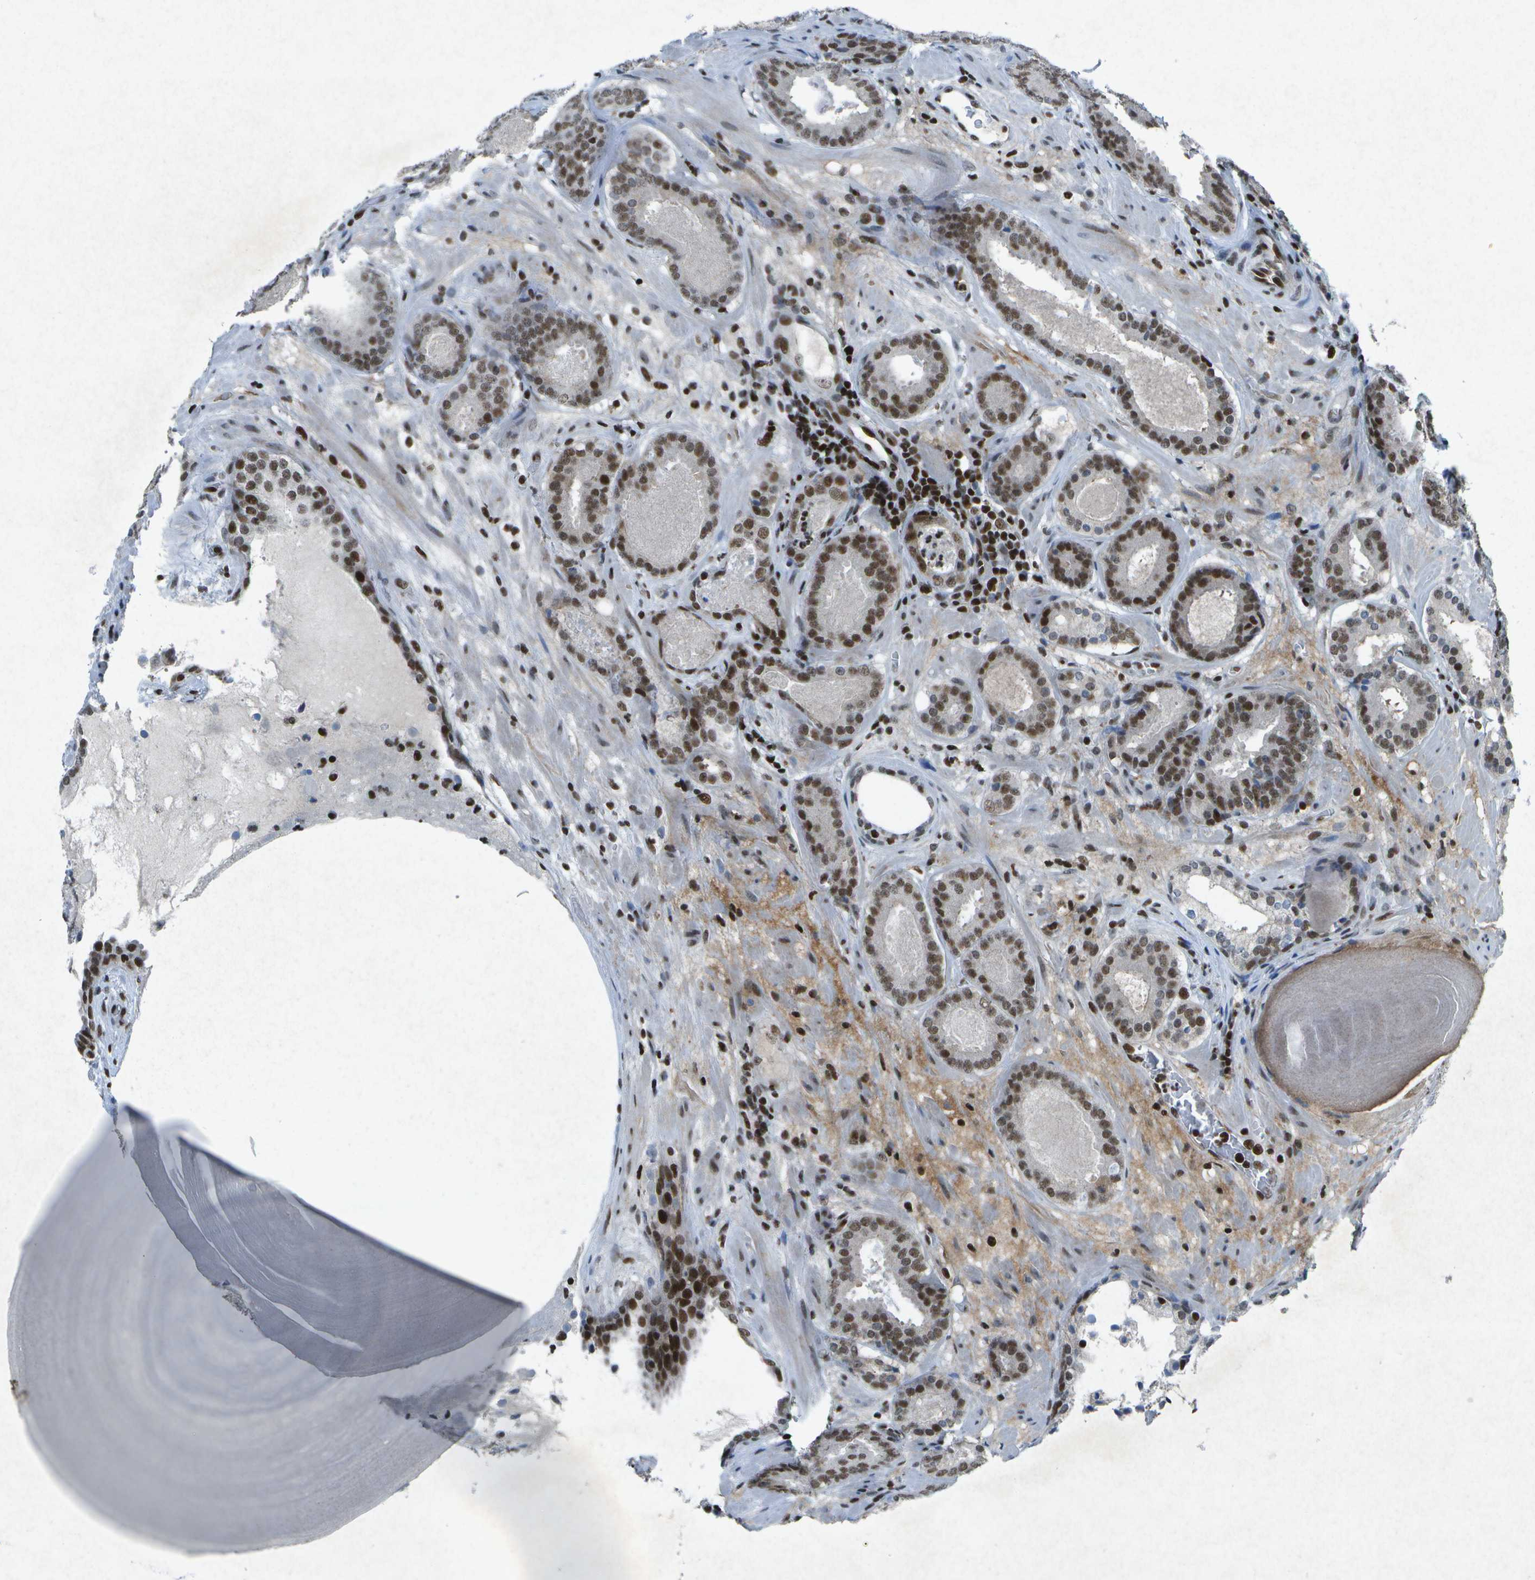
{"staining": {"intensity": "moderate", "quantity": ">75%", "location": "nuclear"}, "tissue": "prostate cancer", "cell_type": "Tumor cells", "image_type": "cancer", "snomed": [{"axis": "morphology", "description": "Adenocarcinoma, Low grade"}, {"axis": "topography", "description": "Prostate"}], "caption": "Prostate cancer (adenocarcinoma (low-grade)) stained for a protein (brown) reveals moderate nuclear positive staining in about >75% of tumor cells.", "gene": "MTA2", "patient": {"sex": "male", "age": 69}}